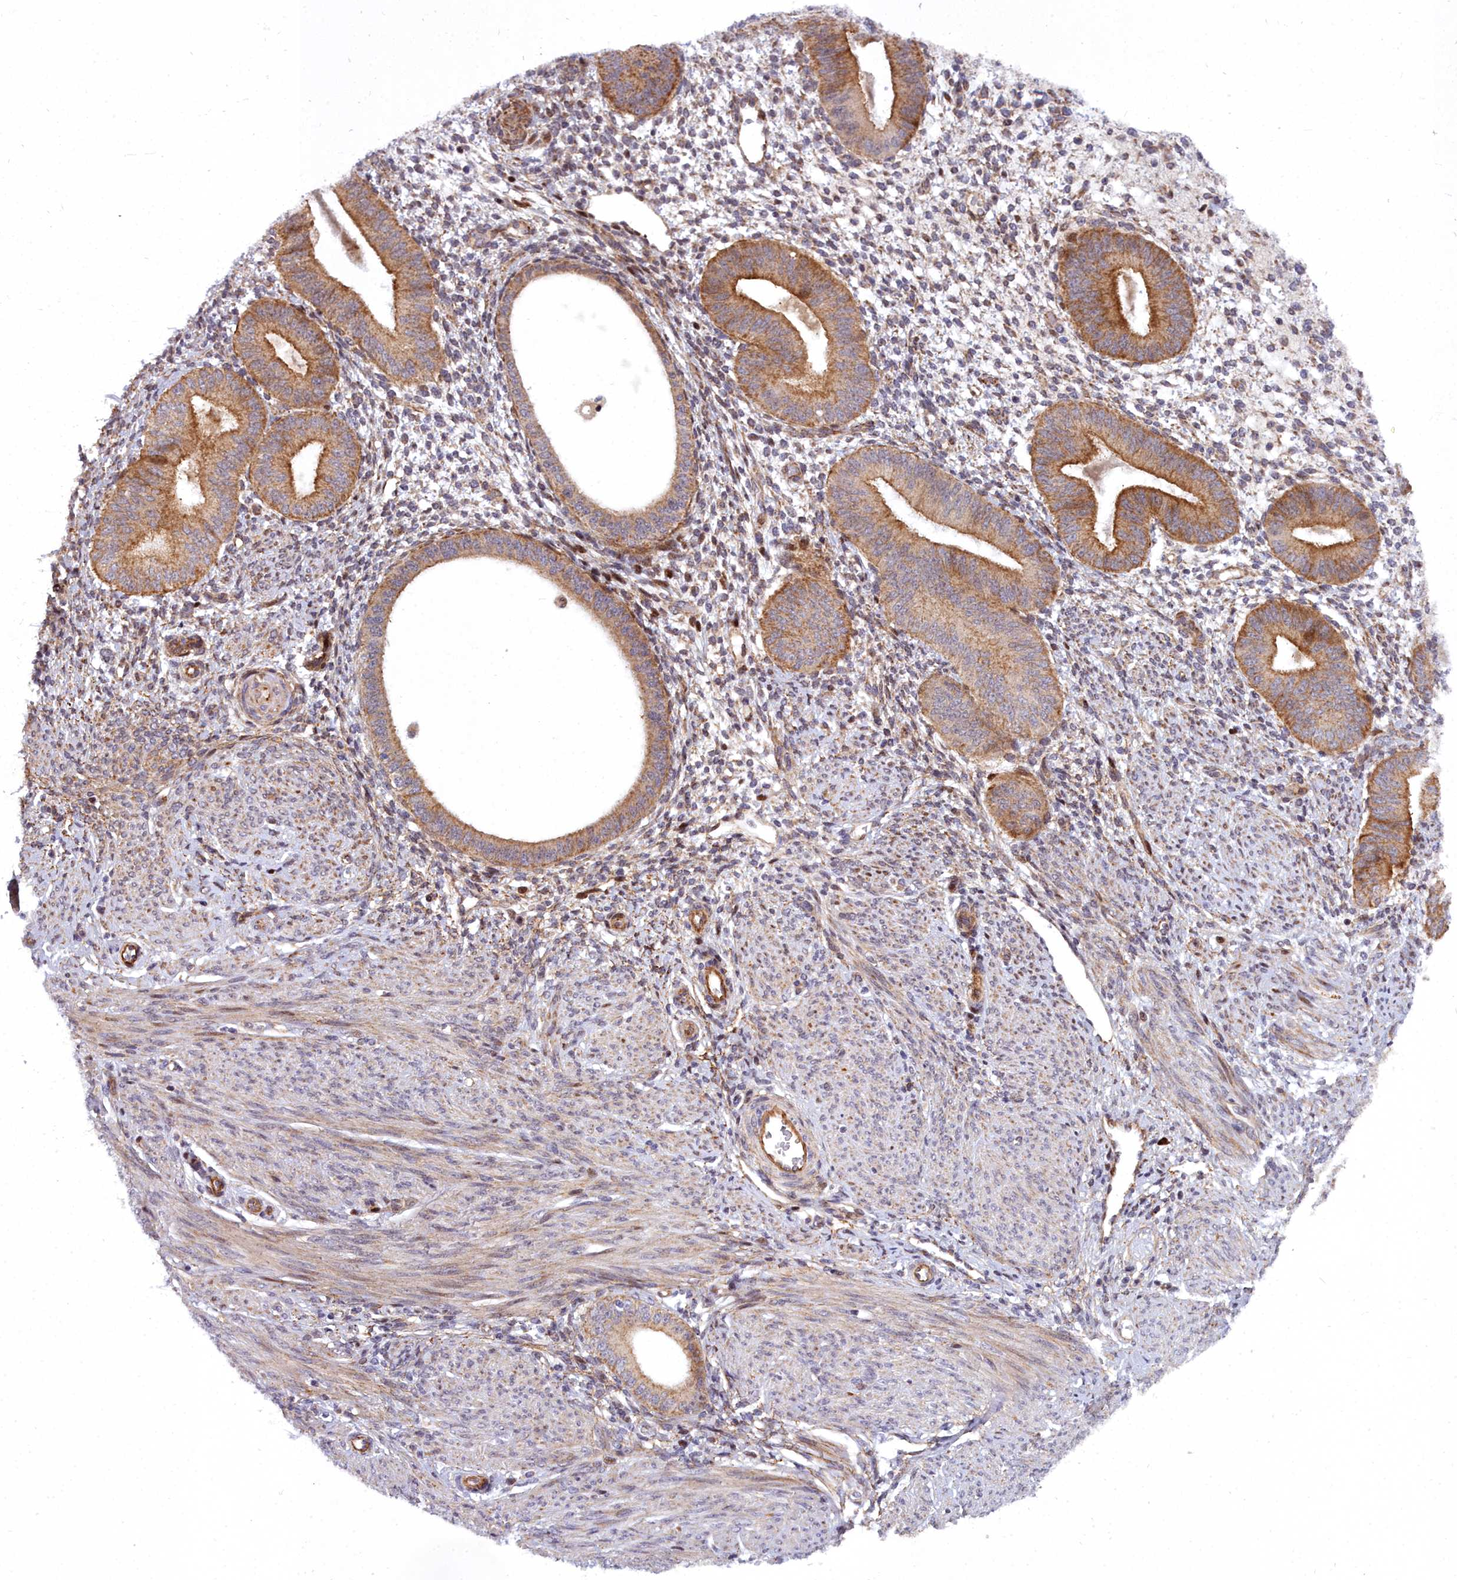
{"staining": {"intensity": "moderate", "quantity": "<25%", "location": "cytoplasmic/membranous"}, "tissue": "endometrium", "cell_type": "Cells in endometrial stroma", "image_type": "normal", "snomed": [{"axis": "morphology", "description": "Normal tissue, NOS"}, {"axis": "topography", "description": "Endometrium"}], "caption": "This photomicrograph demonstrates benign endometrium stained with immunohistochemistry to label a protein in brown. The cytoplasmic/membranous of cells in endometrial stroma show moderate positivity for the protein. Nuclei are counter-stained blue.", "gene": "MRPS11", "patient": {"sex": "female", "age": 49}}